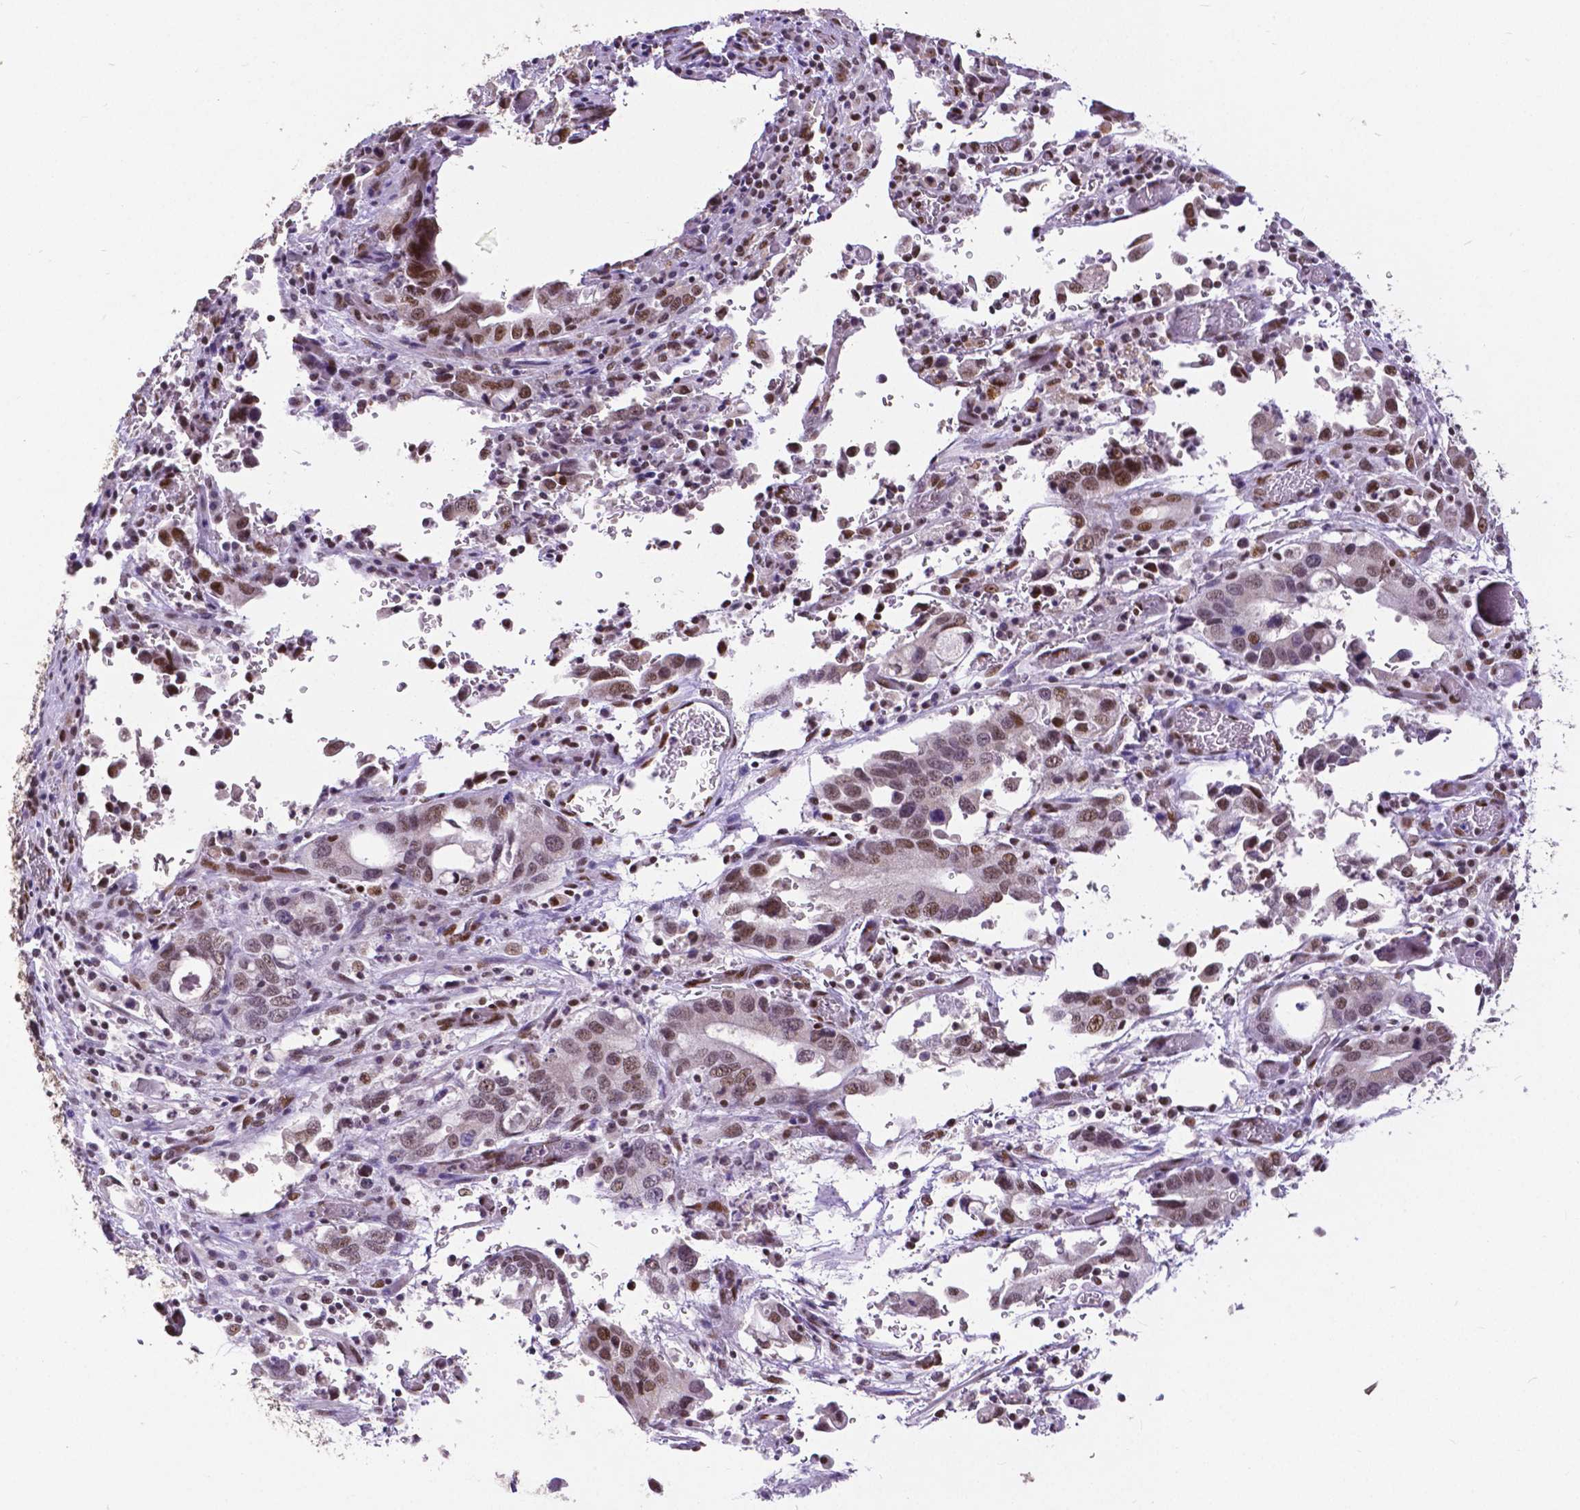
{"staining": {"intensity": "moderate", "quantity": ">75%", "location": "nuclear"}, "tissue": "stomach cancer", "cell_type": "Tumor cells", "image_type": "cancer", "snomed": [{"axis": "morphology", "description": "Adenocarcinoma, NOS"}, {"axis": "topography", "description": "Stomach, upper"}], "caption": "Stomach cancer stained for a protein reveals moderate nuclear positivity in tumor cells.", "gene": "ATRX", "patient": {"sex": "male", "age": 74}}